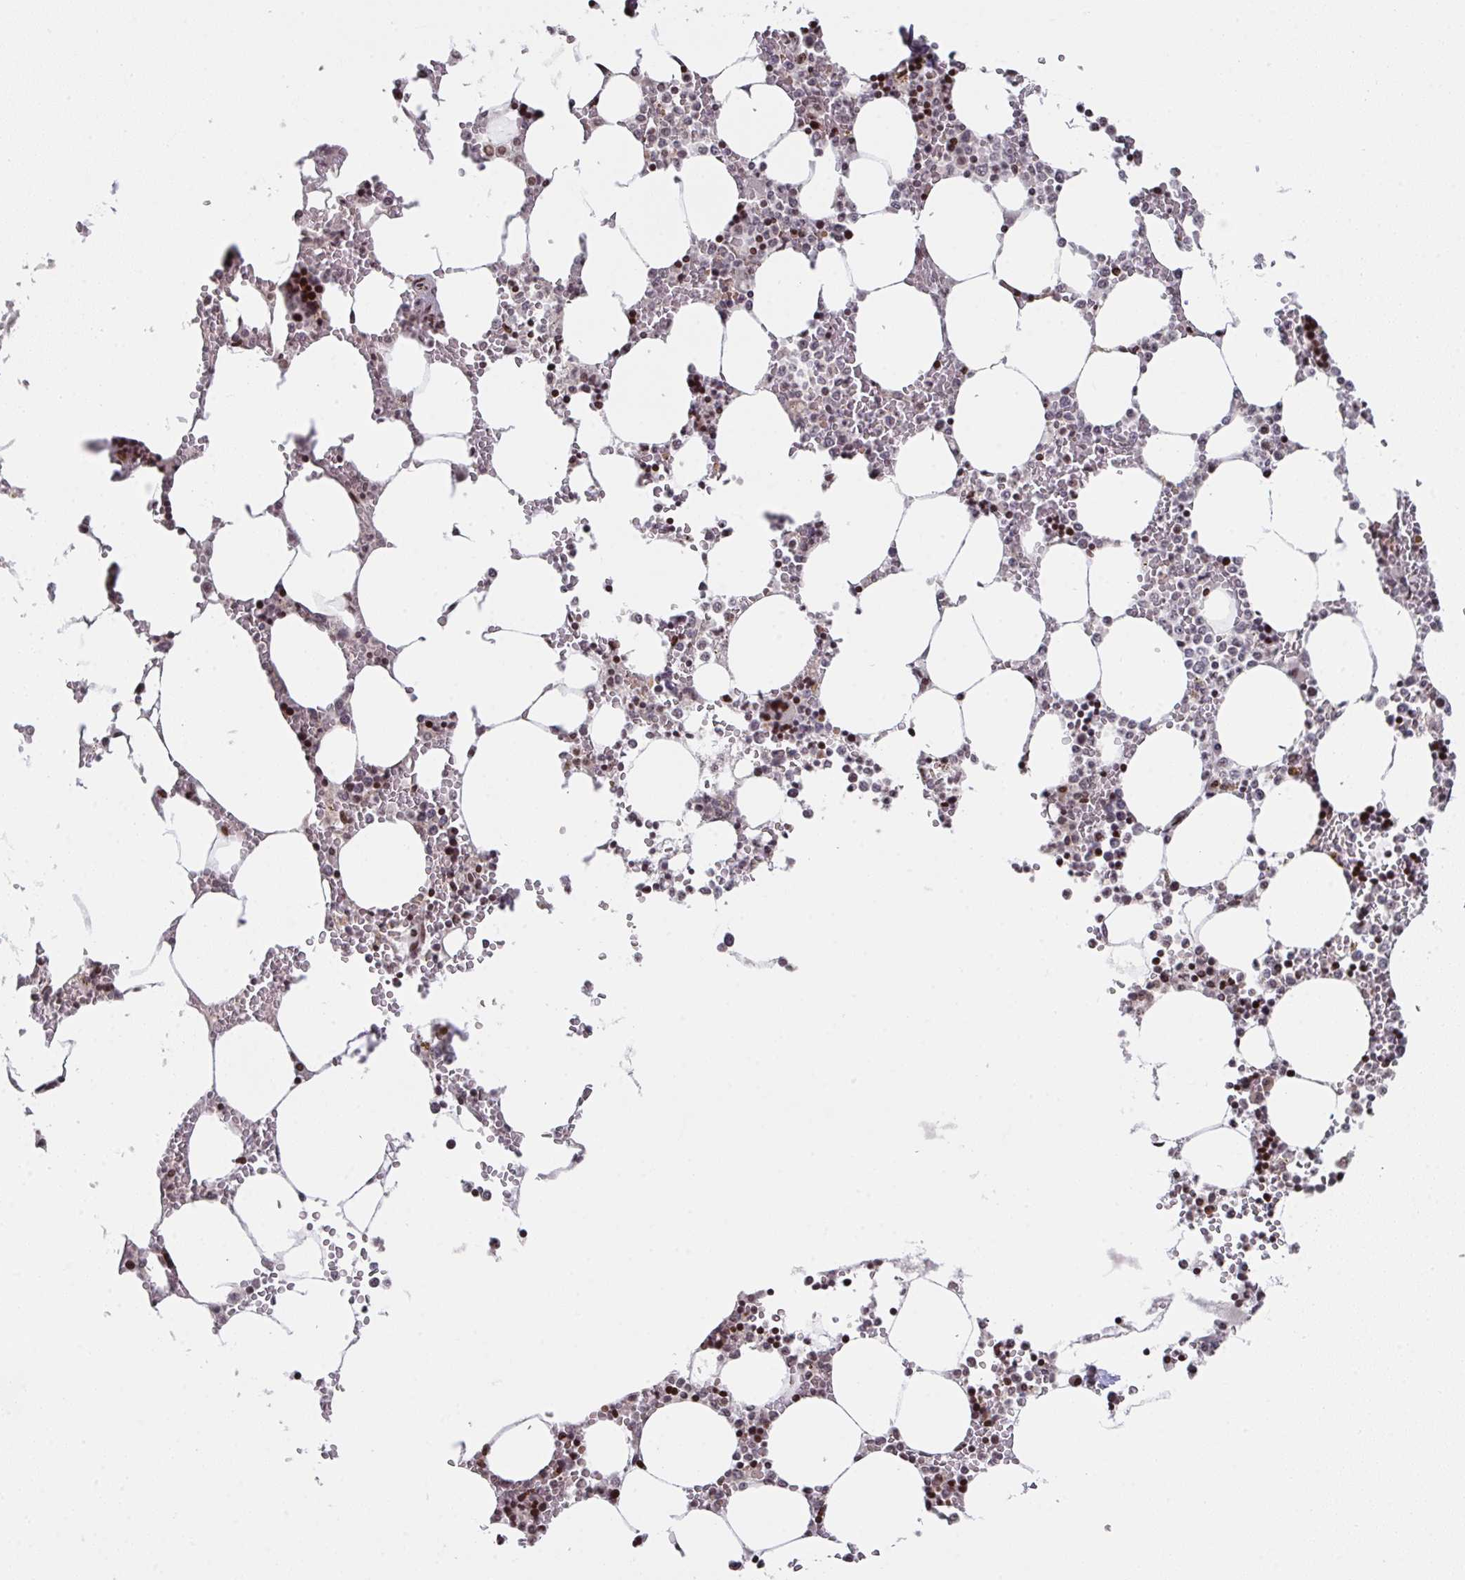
{"staining": {"intensity": "strong", "quantity": "25%-75%", "location": "nuclear"}, "tissue": "bone marrow", "cell_type": "Hematopoietic cells", "image_type": "normal", "snomed": [{"axis": "morphology", "description": "Normal tissue, NOS"}, {"axis": "topography", "description": "Bone marrow"}], "caption": "A high amount of strong nuclear positivity is identified in about 25%-75% of hematopoietic cells in normal bone marrow. Immunohistochemistry (ihc) stains the protein of interest in brown and the nuclei are stained blue.", "gene": "PCDHB8", "patient": {"sex": "male", "age": 64}}